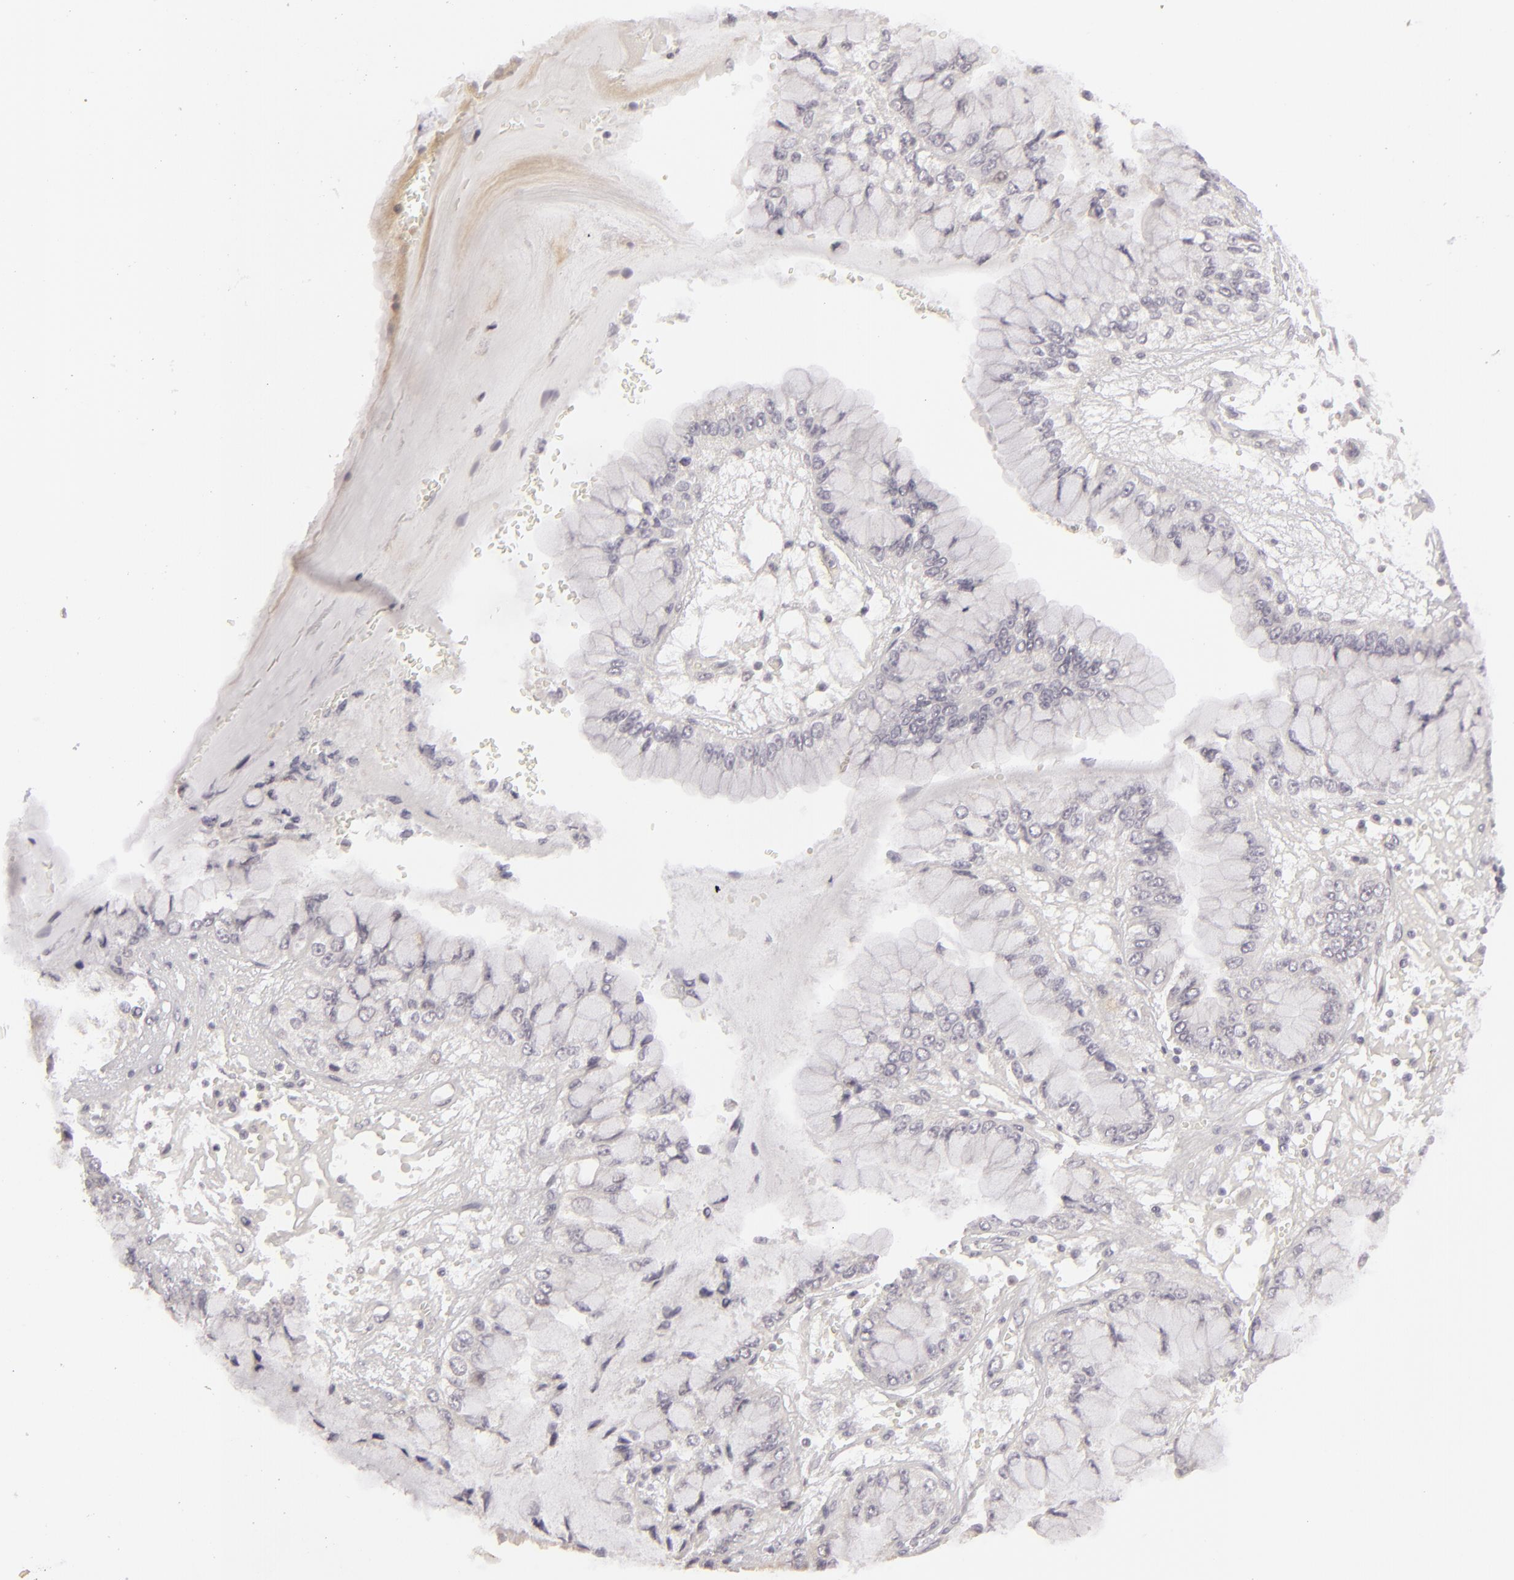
{"staining": {"intensity": "weak", "quantity": "<25%", "location": "cytoplasmic/membranous"}, "tissue": "liver cancer", "cell_type": "Tumor cells", "image_type": "cancer", "snomed": [{"axis": "morphology", "description": "Cholangiocarcinoma"}, {"axis": "topography", "description": "Liver"}], "caption": "There is no significant expression in tumor cells of liver cholangiocarcinoma.", "gene": "SIX1", "patient": {"sex": "female", "age": 79}}